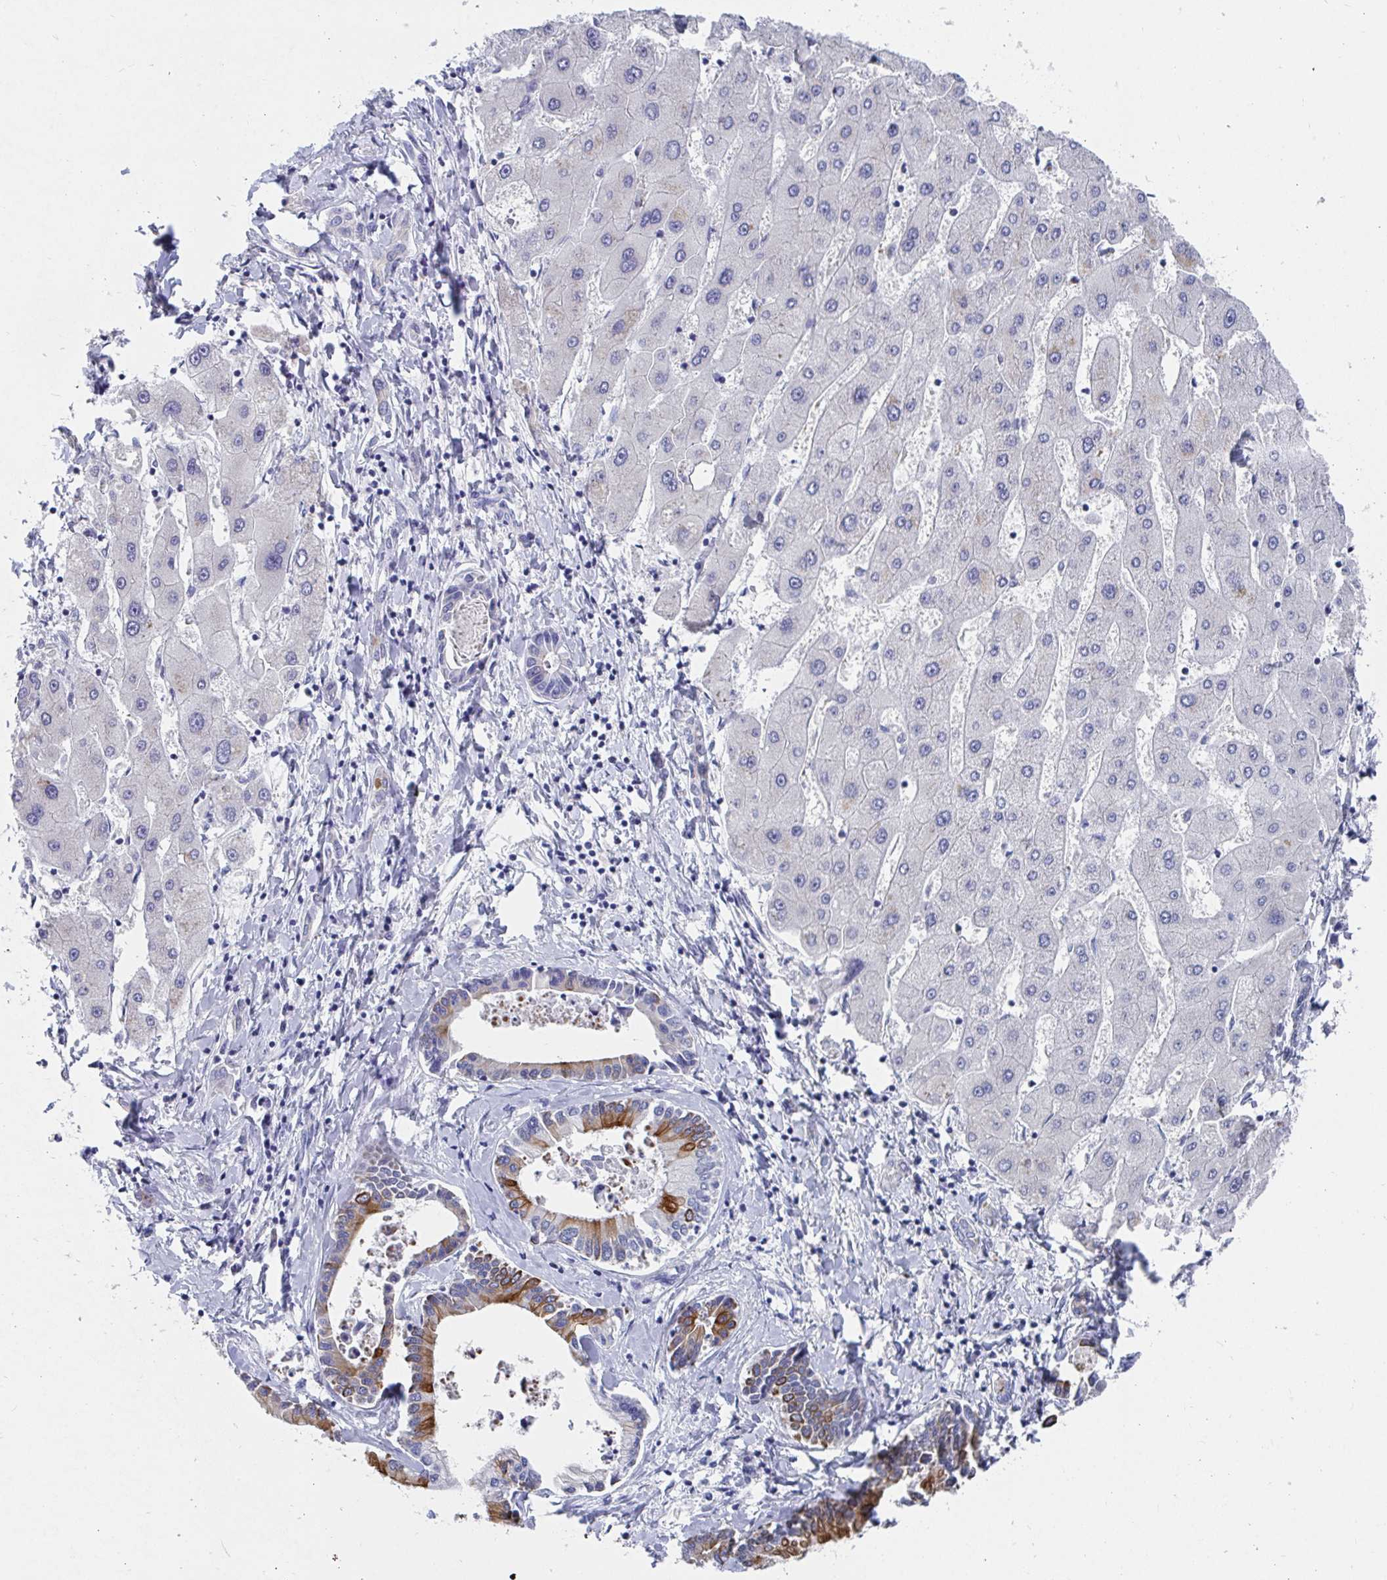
{"staining": {"intensity": "negative", "quantity": "none", "location": "none"}, "tissue": "liver cancer", "cell_type": "Tumor cells", "image_type": "cancer", "snomed": [{"axis": "morphology", "description": "Cholangiocarcinoma"}, {"axis": "topography", "description": "Liver"}], "caption": "This is an IHC micrograph of human liver cancer (cholangiocarcinoma). There is no staining in tumor cells.", "gene": "CLDN8", "patient": {"sex": "male", "age": 66}}